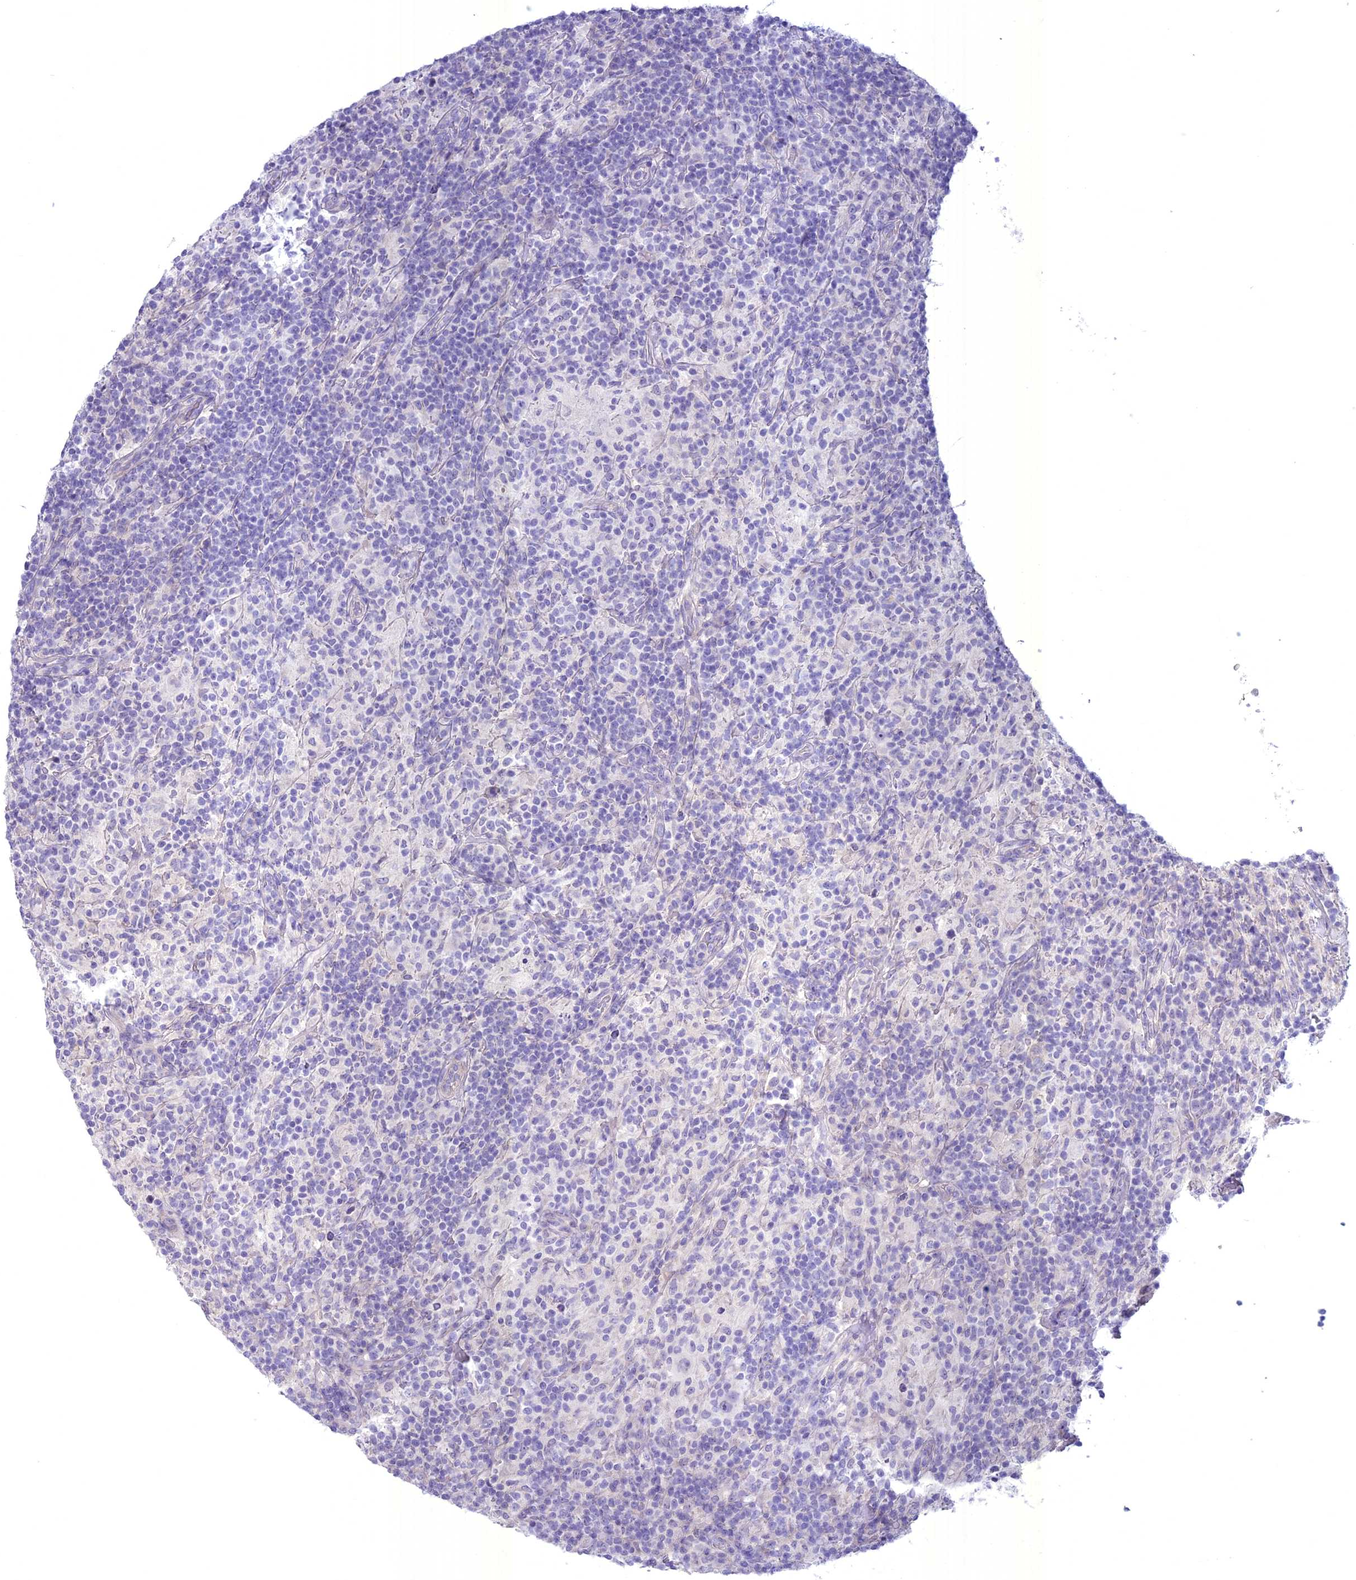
{"staining": {"intensity": "negative", "quantity": "none", "location": "none"}, "tissue": "lymphoma", "cell_type": "Tumor cells", "image_type": "cancer", "snomed": [{"axis": "morphology", "description": "Hodgkin's disease, NOS"}, {"axis": "topography", "description": "Lymph node"}], "caption": "Immunohistochemistry (IHC) of Hodgkin's disease demonstrates no positivity in tumor cells.", "gene": "SPHKAP", "patient": {"sex": "male", "age": 70}}